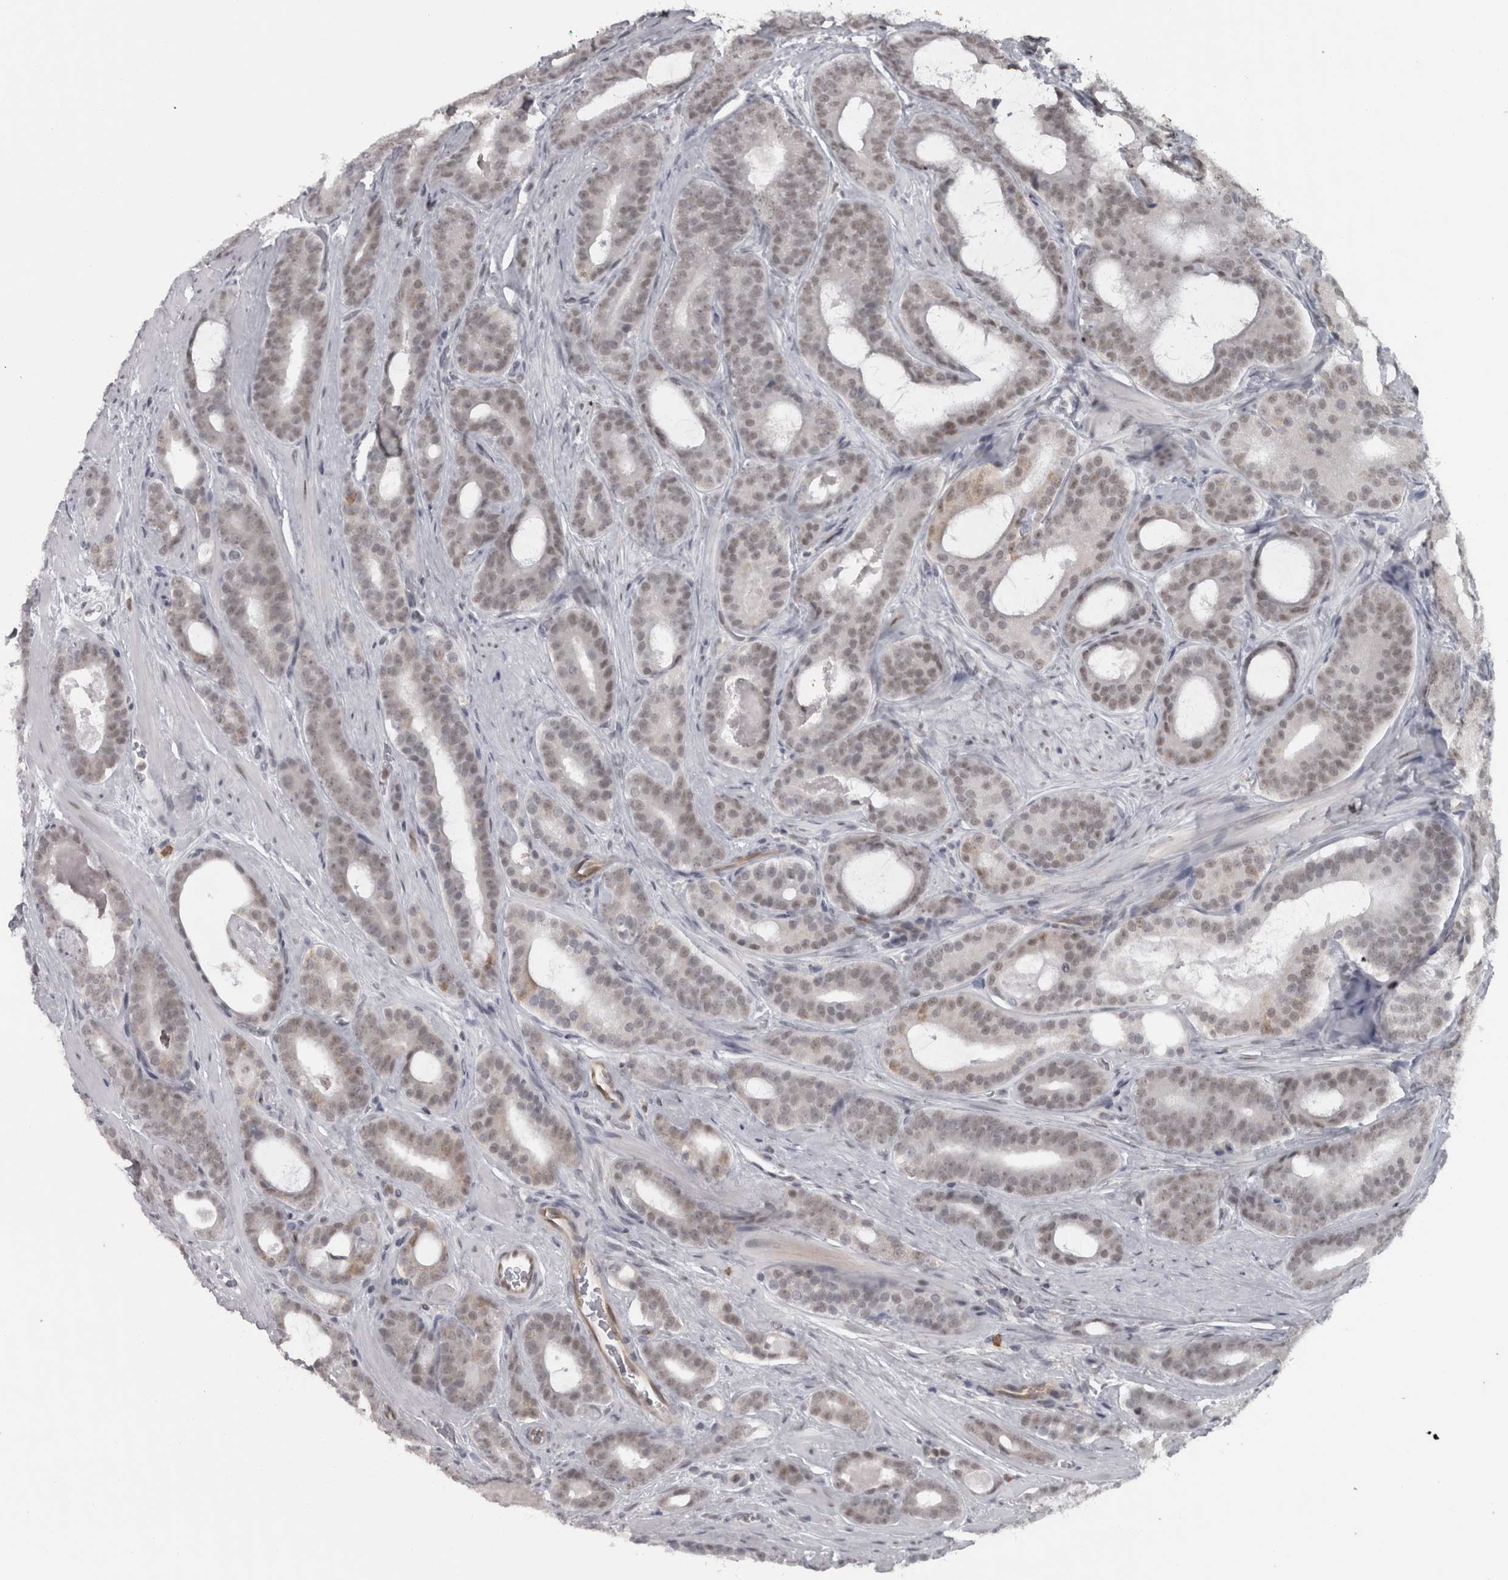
{"staining": {"intensity": "weak", "quantity": "25%-75%", "location": "nuclear"}, "tissue": "prostate cancer", "cell_type": "Tumor cells", "image_type": "cancer", "snomed": [{"axis": "morphology", "description": "Adenocarcinoma, High grade"}, {"axis": "topography", "description": "Prostate"}], "caption": "Immunohistochemical staining of human adenocarcinoma (high-grade) (prostate) demonstrates weak nuclear protein positivity in approximately 25%-75% of tumor cells. The protein of interest is shown in brown color, while the nuclei are stained blue.", "gene": "MICU3", "patient": {"sex": "male", "age": 60}}